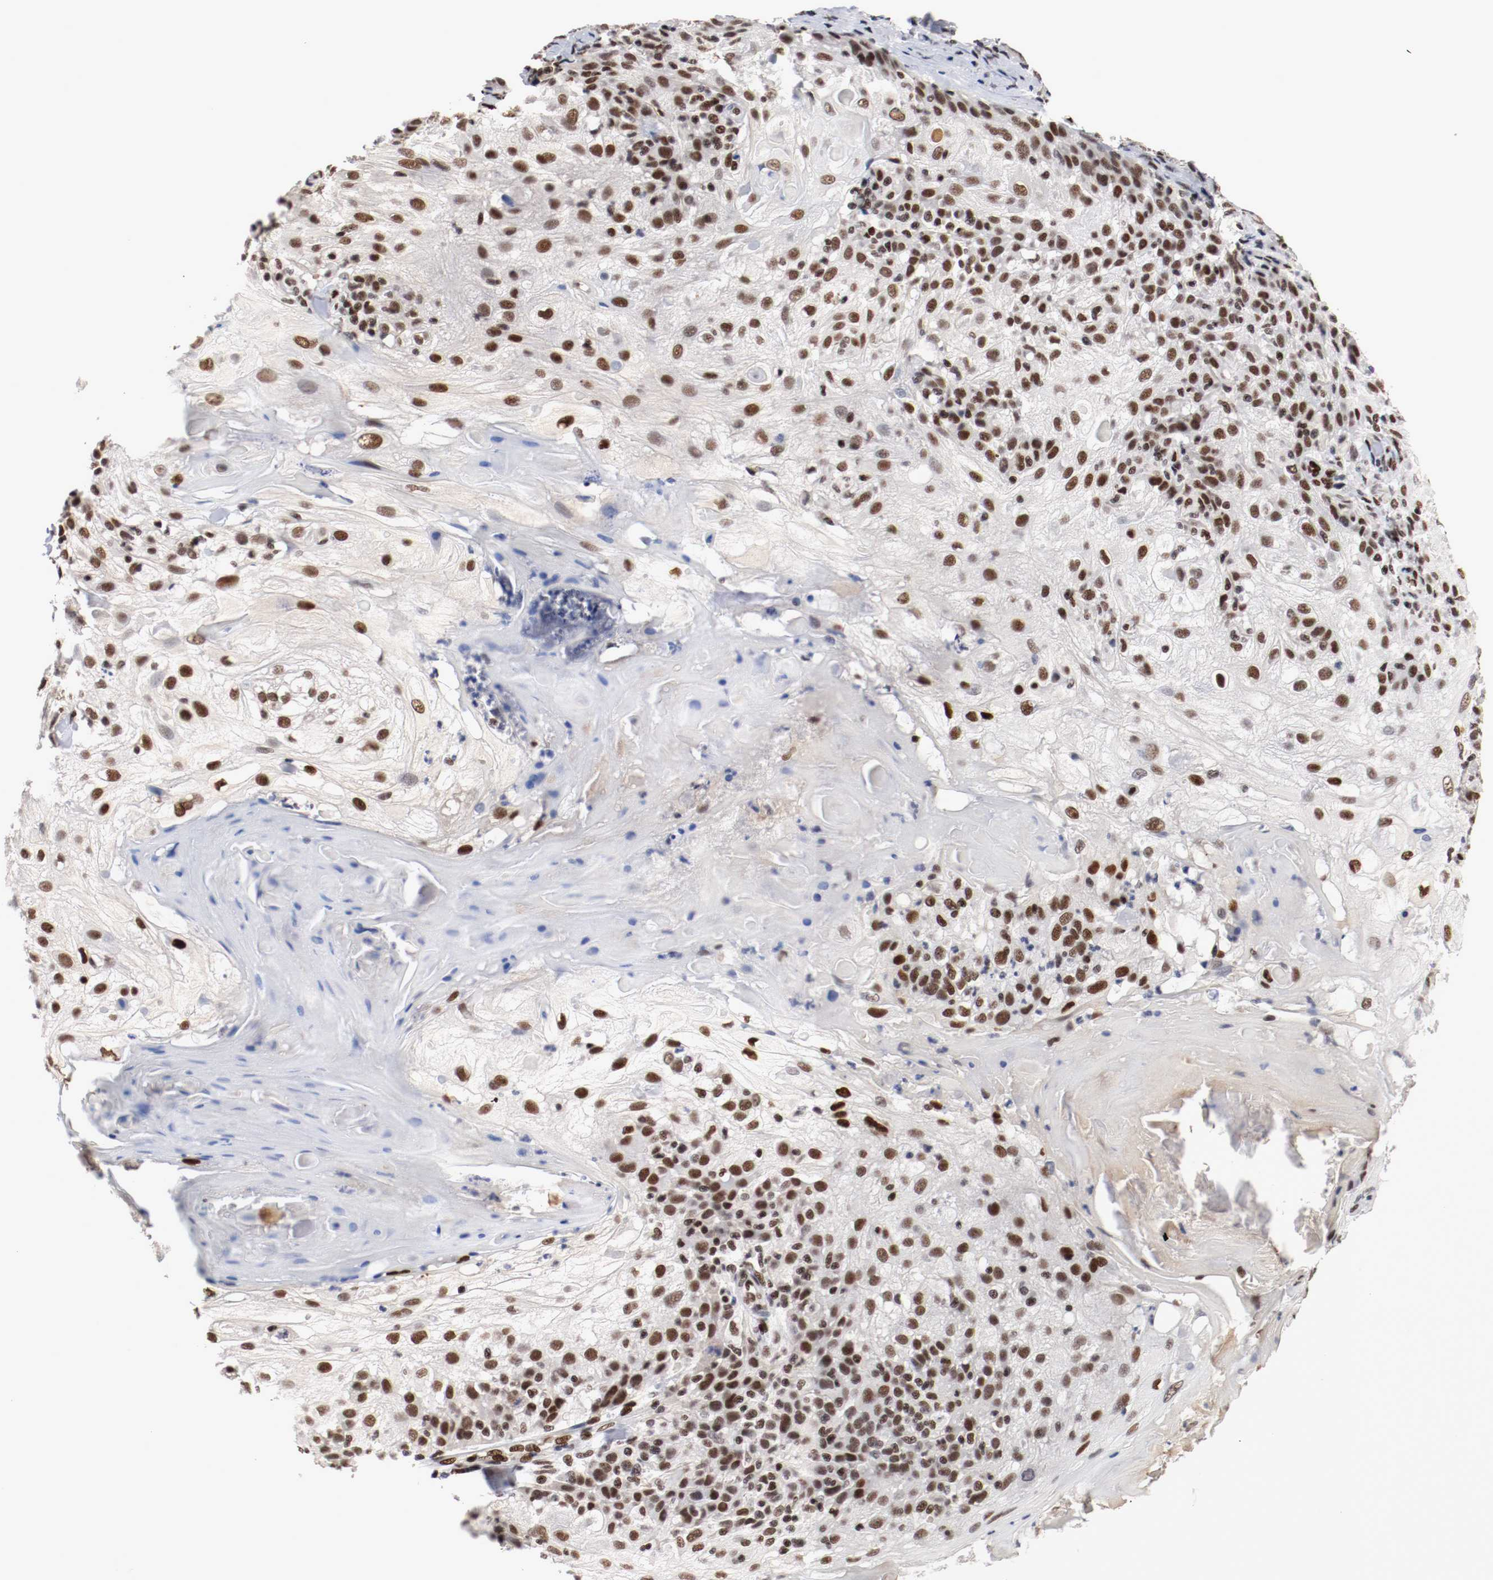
{"staining": {"intensity": "strong", "quantity": ">75%", "location": "nuclear"}, "tissue": "skin cancer", "cell_type": "Tumor cells", "image_type": "cancer", "snomed": [{"axis": "morphology", "description": "Normal tissue, NOS"}, {"axis": "morphology", "description": "Squamous cell carcinoma, NOS"}, {"axis": "topography", "description": "Skin"}], "caption": "A micrograph showing strong nuclear staining in about >75% of tumor cells in squamous cell carcinoma (skin), as visualized by brown immunohistochemical staining.", "gene": "MEF2D", "patient": {"sex": "female", "age": 83}}